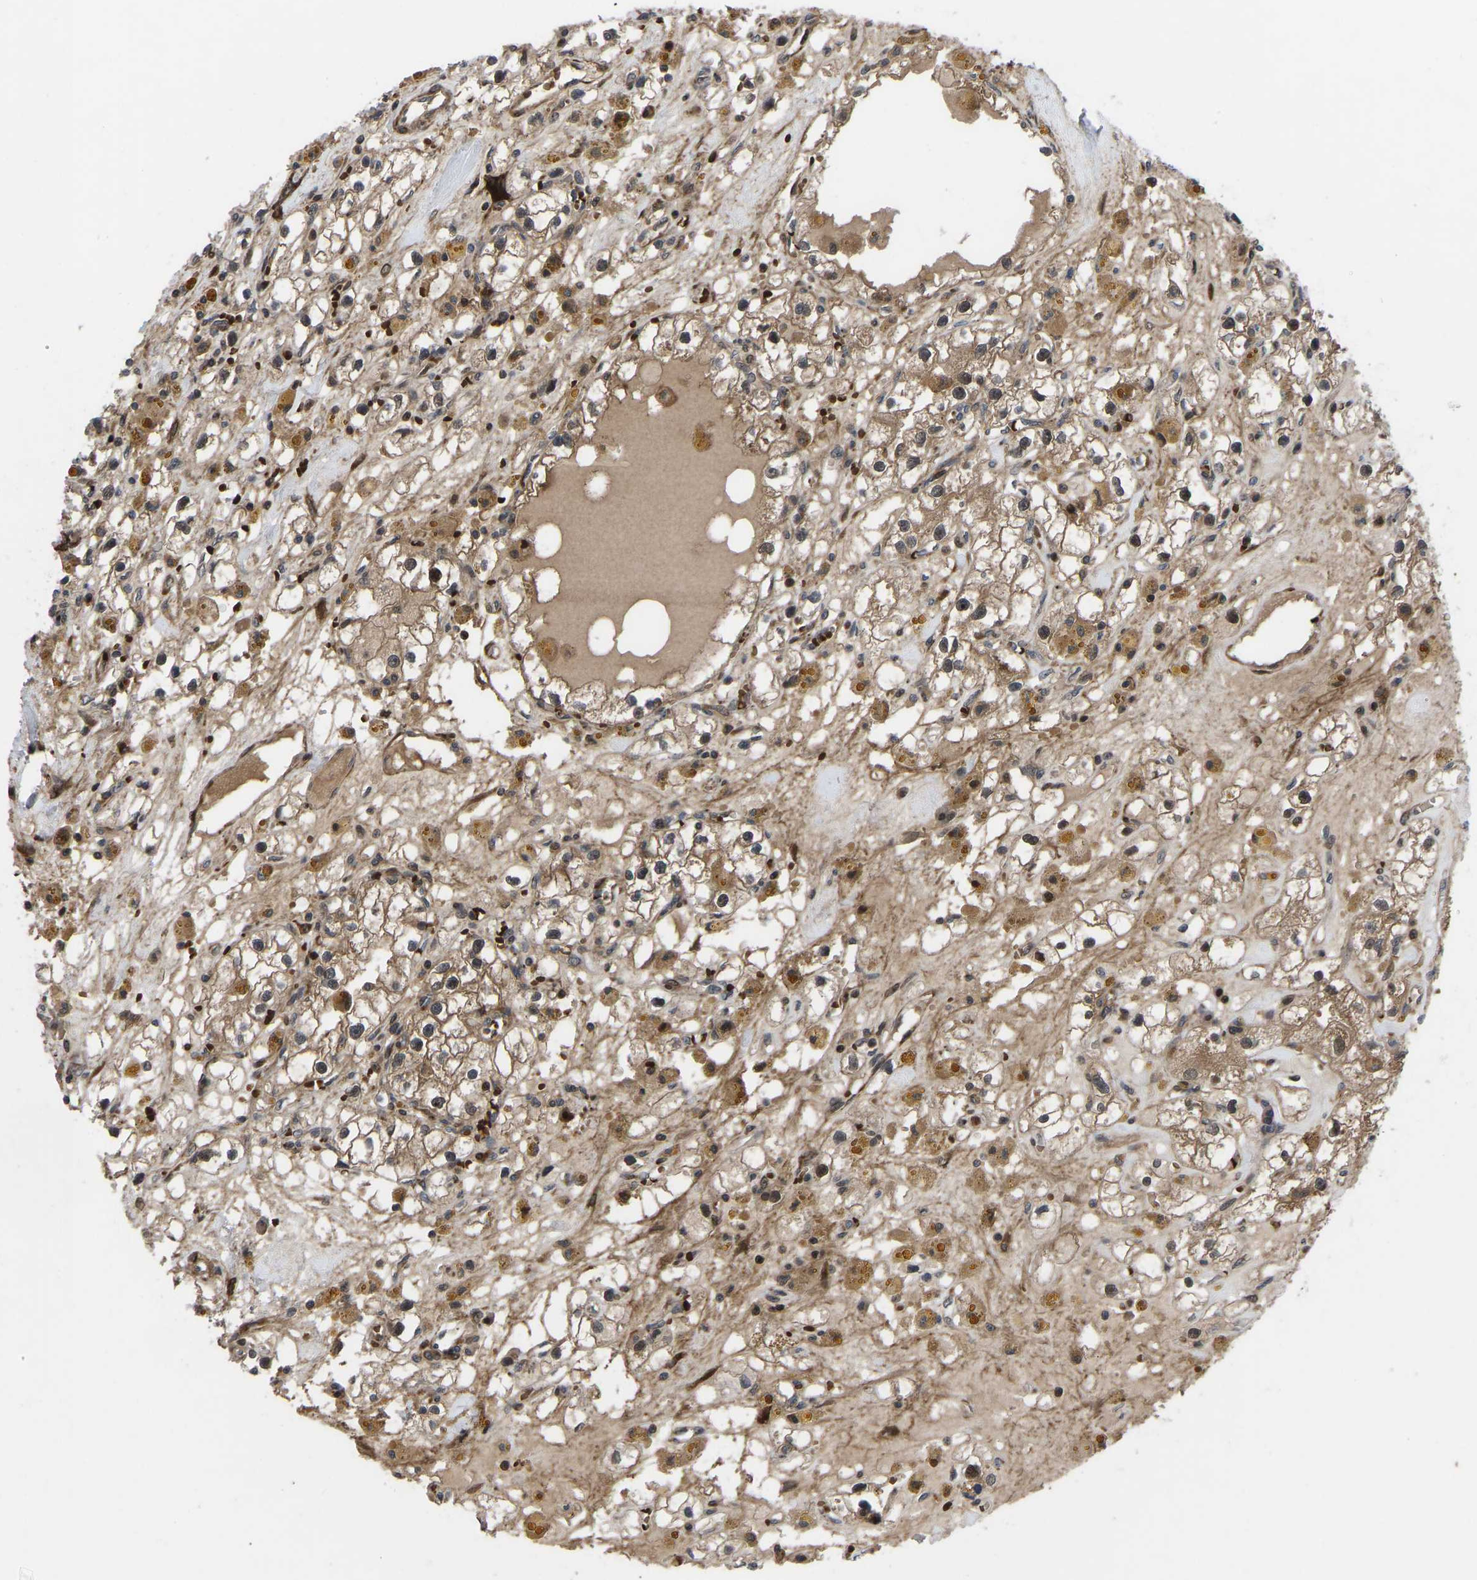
{"staining": {"intensity": "moderate", "quantity": ">75%", "location": "cytoplasmic/membranous,nuclear"}, "tissue": "renal cancer", "cell_type": "Tumor cells", "image_type": "cancer", "snomed": [{"axis": "morphology", "description": "Adenocarcinoma, NOS"}, {"axis": "topography", "description": "Kidney"}], "caption": "Renal cancer tissue exhibits moderate cytoplasmic/membranous and nuclear staining in about >75% of tumor cells, visualized by immunohistochemistry. (DAB (3,3'-diaminobenzidine) IHC with brightfield microscopy, high magnification).", "gene": "CYP7B1", "patient": {"sex": "male", "age": 56}}